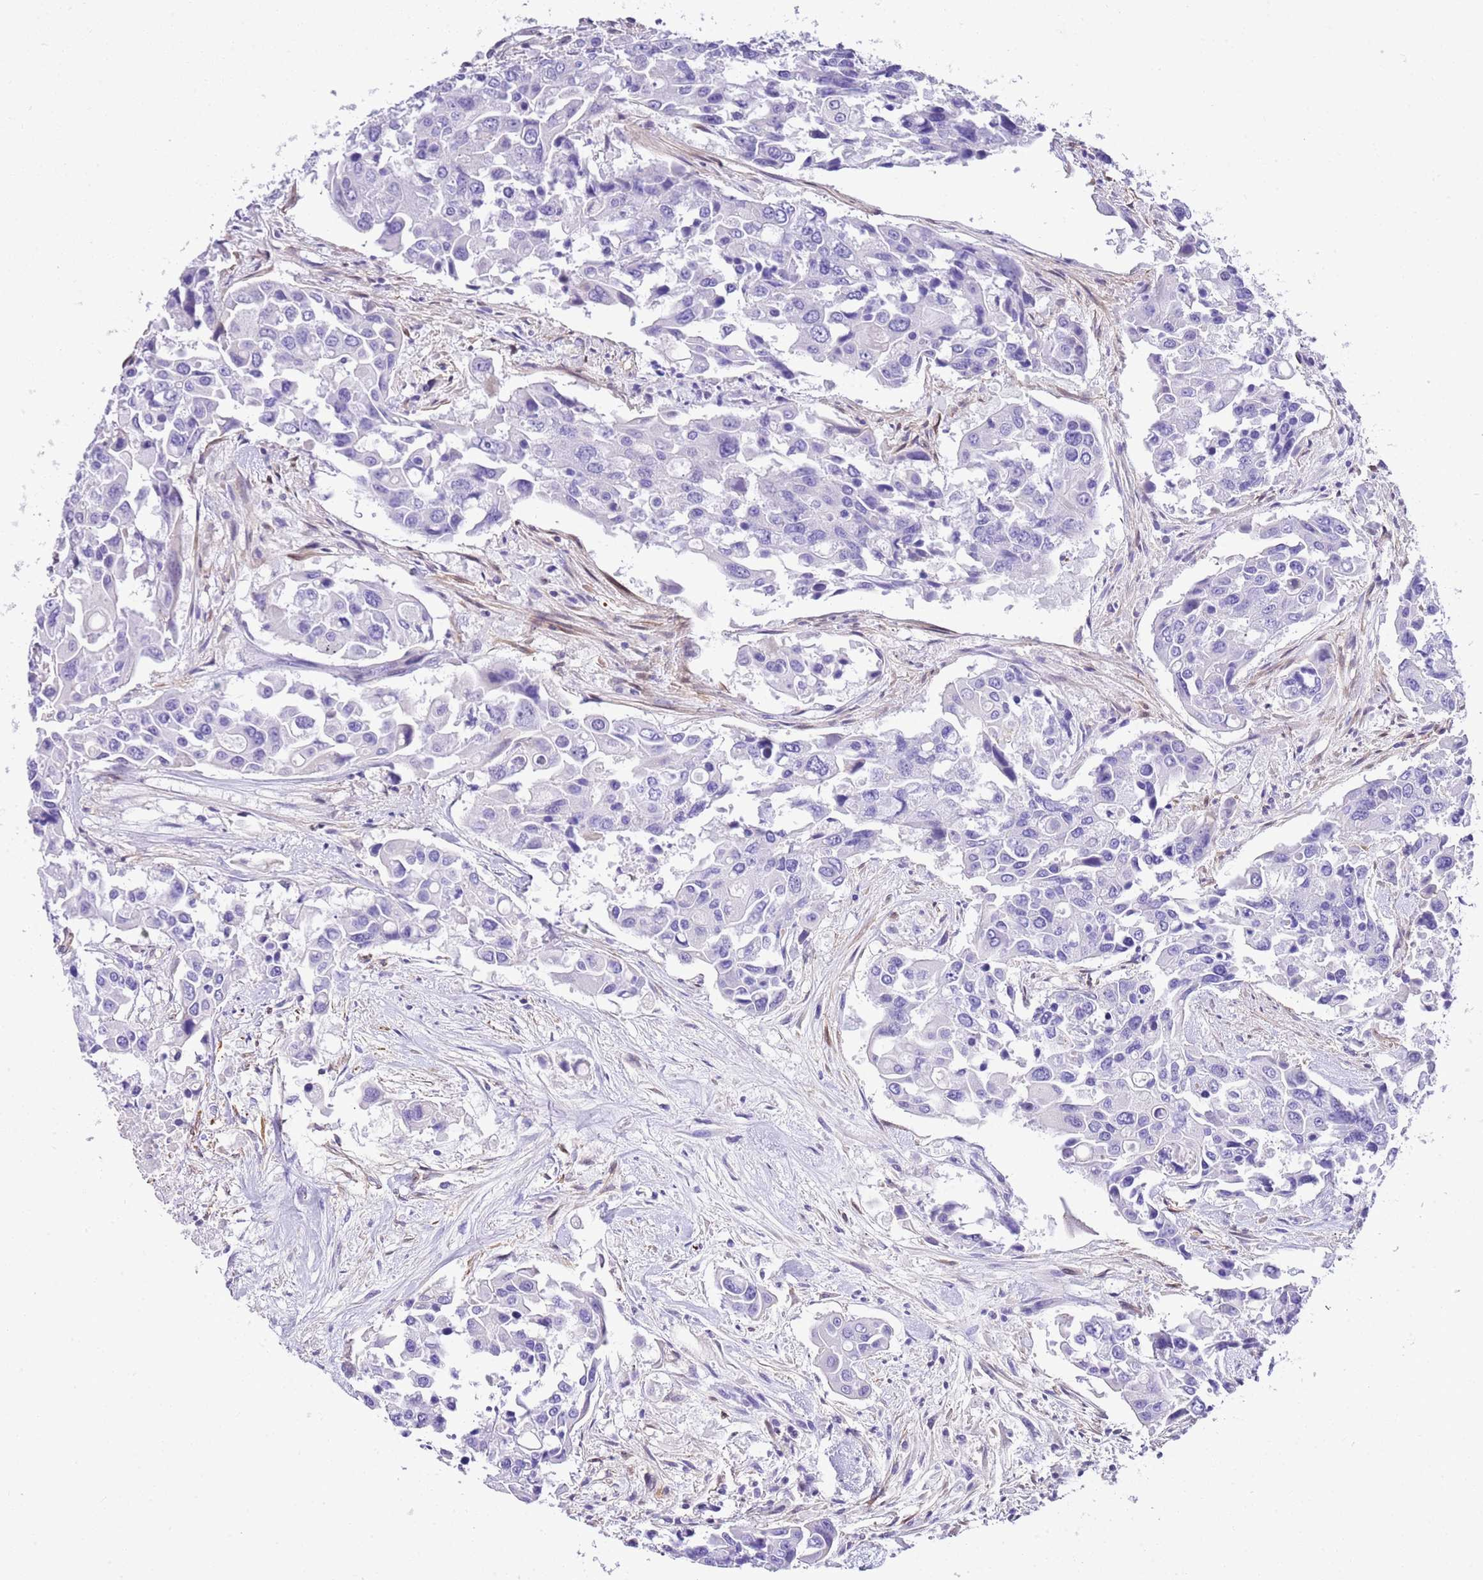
{"staining": {"intensity": "negative", "quantity": "none", "location": "none"}, "tissue": "colorectal cancer", "cell_type": "Tumor cells", "image_type": "cancer", "snomed": [{"axis": "morphology", "description": "Adenocarcinoma, NOS"}, {"axis": "topography", "description": "Colon"}], "caption": "An IHC photomicrograph of colorectal cancer (adenocarcinoma) is shown. There is no staining in tumor cells of colorectal cancer (adenocarcinoma). (DAB (3,3'-diaminobenzidine) IHC visualized using brightfield microscopy, high magnification).", "gene": "CNN2", "patient": {"sex": "male", "age": 77}}